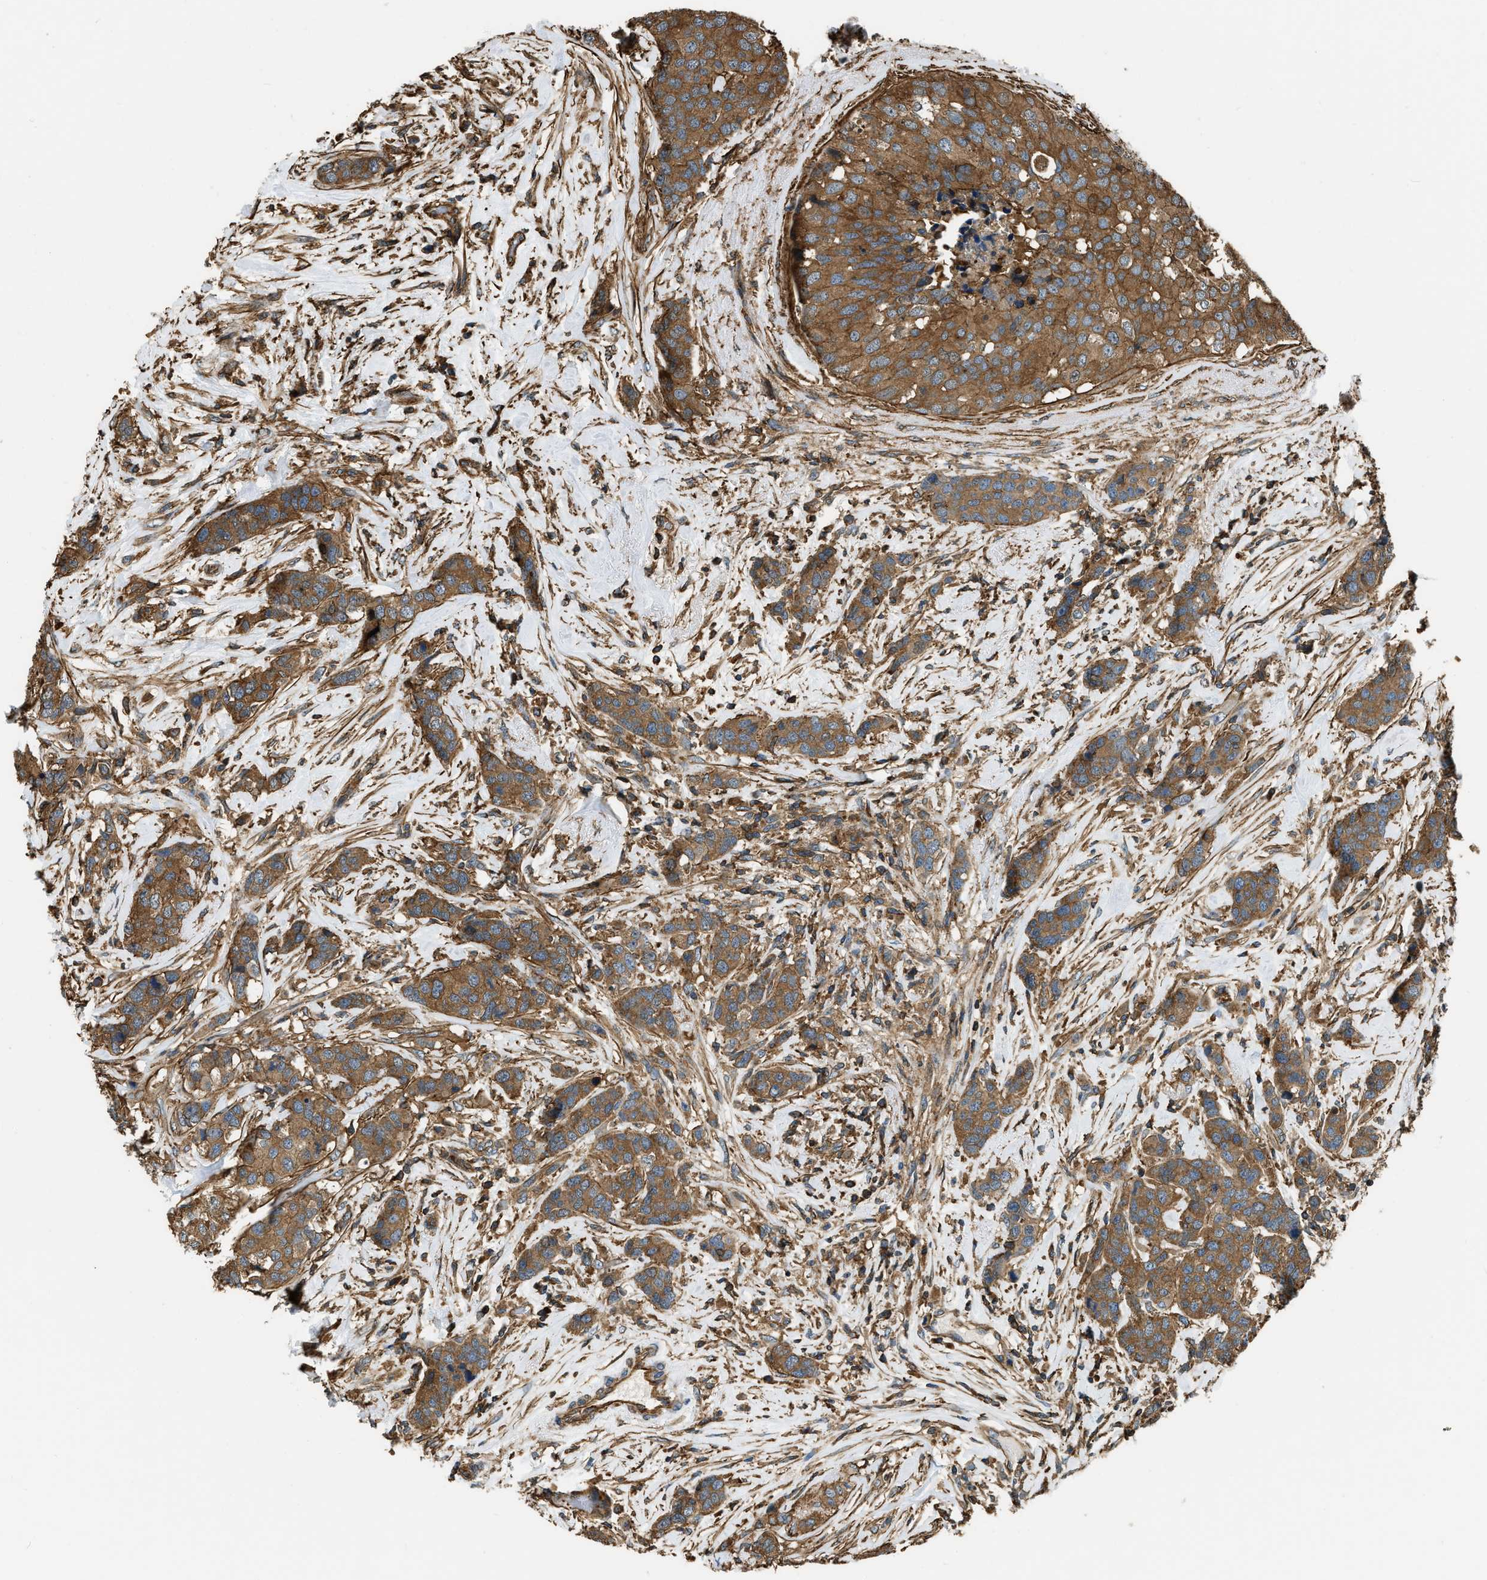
{"staining": {"intensity": "moderate", "quantity": ">75%", "location": "cytoplasmic/membranous"}, "tissue": "breast cancer", "cell_type": "Tumor cells", "image_type": "cancer", "snomed": [{"axis": "morphology", "description": "Lobular carcinoma"}, {"axis": "topography", "description": "Breast"}], "caption": "Protein staining of lobular carcinoma (breast) tissue reveals moderate cytoplasmic/membranous positivity in approximately >75% of tumor cells.", "gene": "YARS1", "patient": {"sex": "female", "age": 59}}